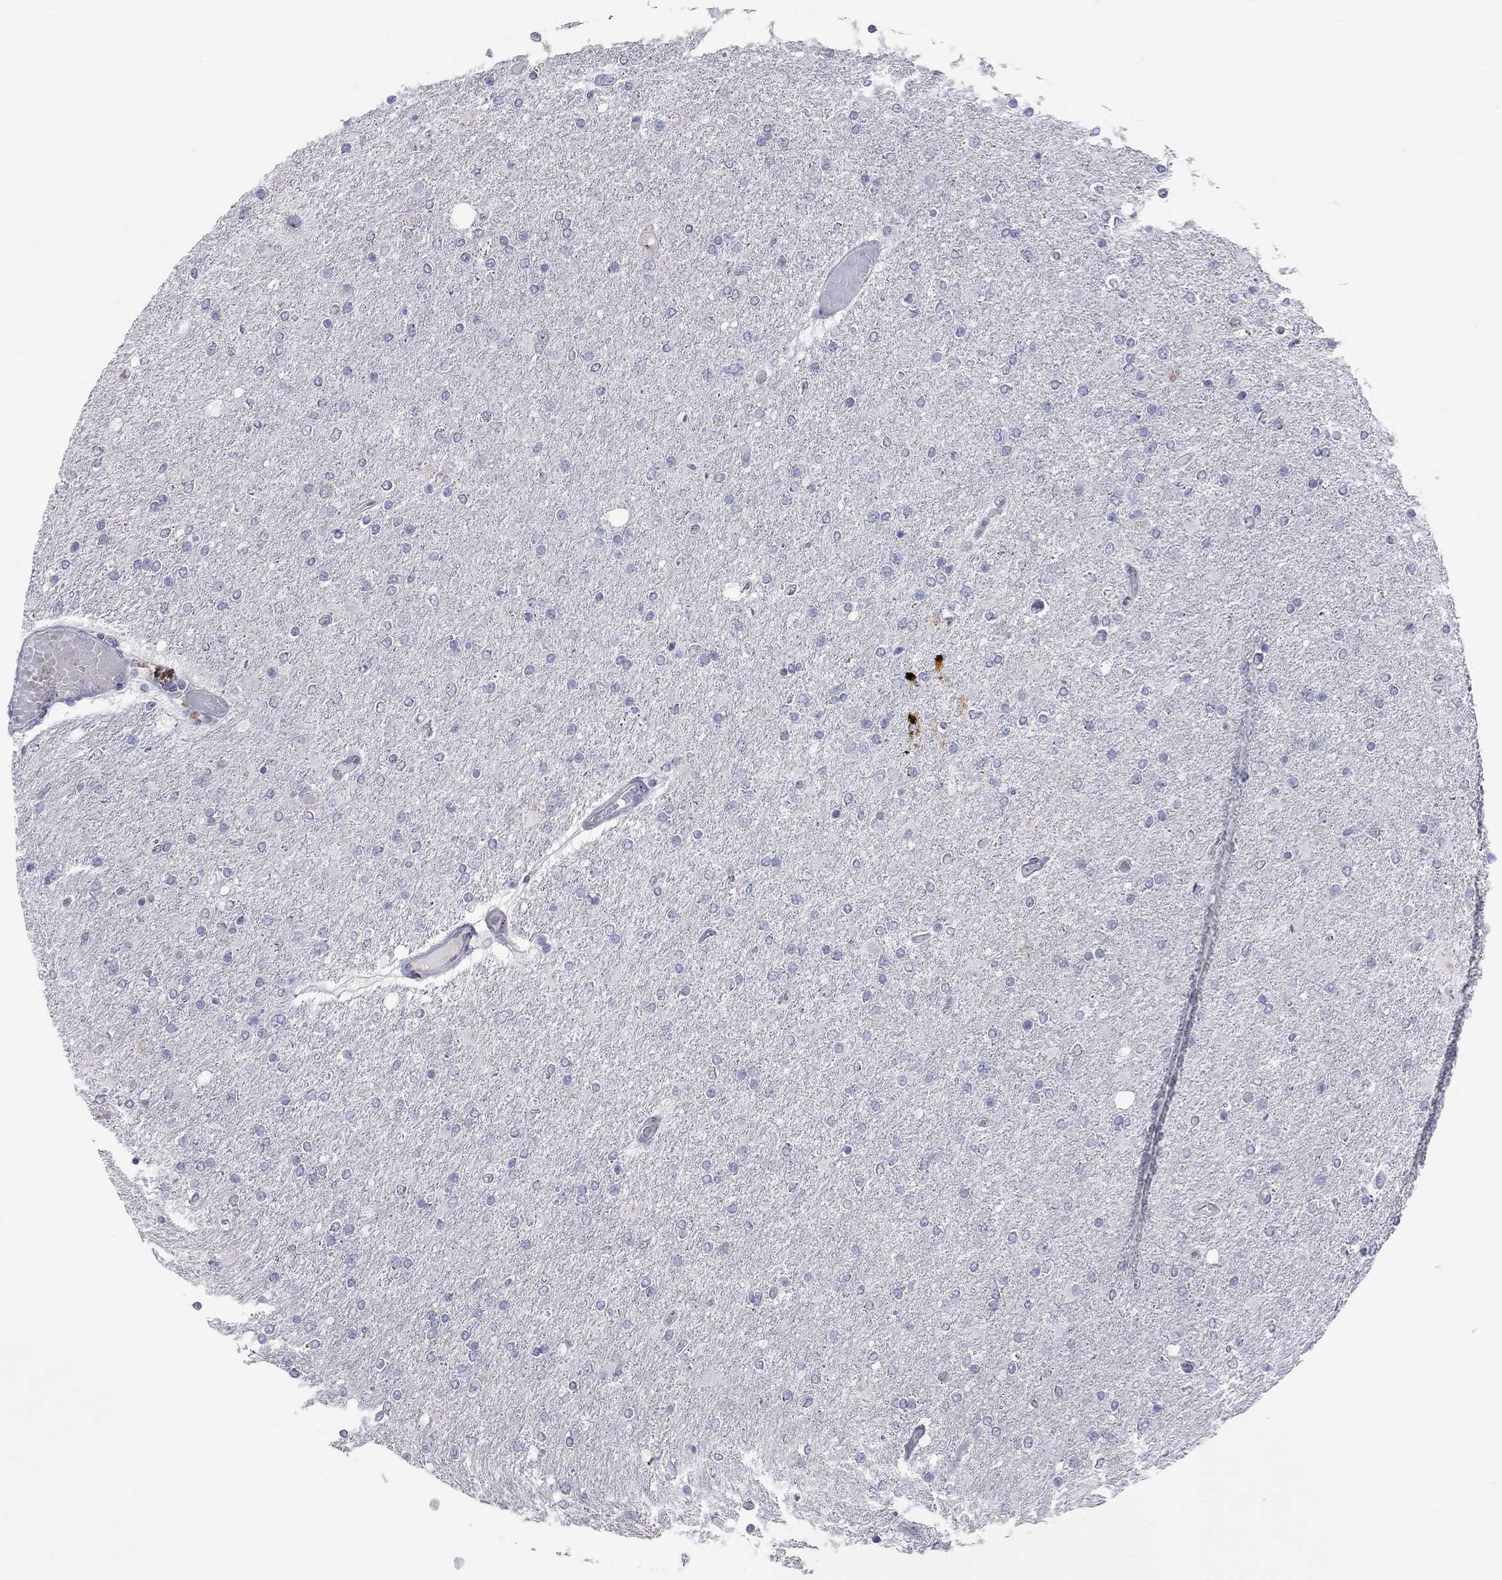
{"staining": {"intensity": "negative", "quantity": "none", "location": "none"}, "tissue": "glioma", "cell_type": "Tumor cells", "image_type": "cancer", "snomed": [{"axis": "morphology", "description": "Glioma, malignant, High grade"}, {"axis": "topography", "description": "Cerebral cortex"}], "caption": "The immunohistochemistry (IHC) photomicrograph has no significant expression in tumor cells of high-grade glioma (malignant) tissue. (Brightfield microscopy of DAB (3,3'-diaminobenzidine) immunohistochemistry at high magnification).", "gene": "OPRK1", "patient": {"sex": "male", "age": 70}}